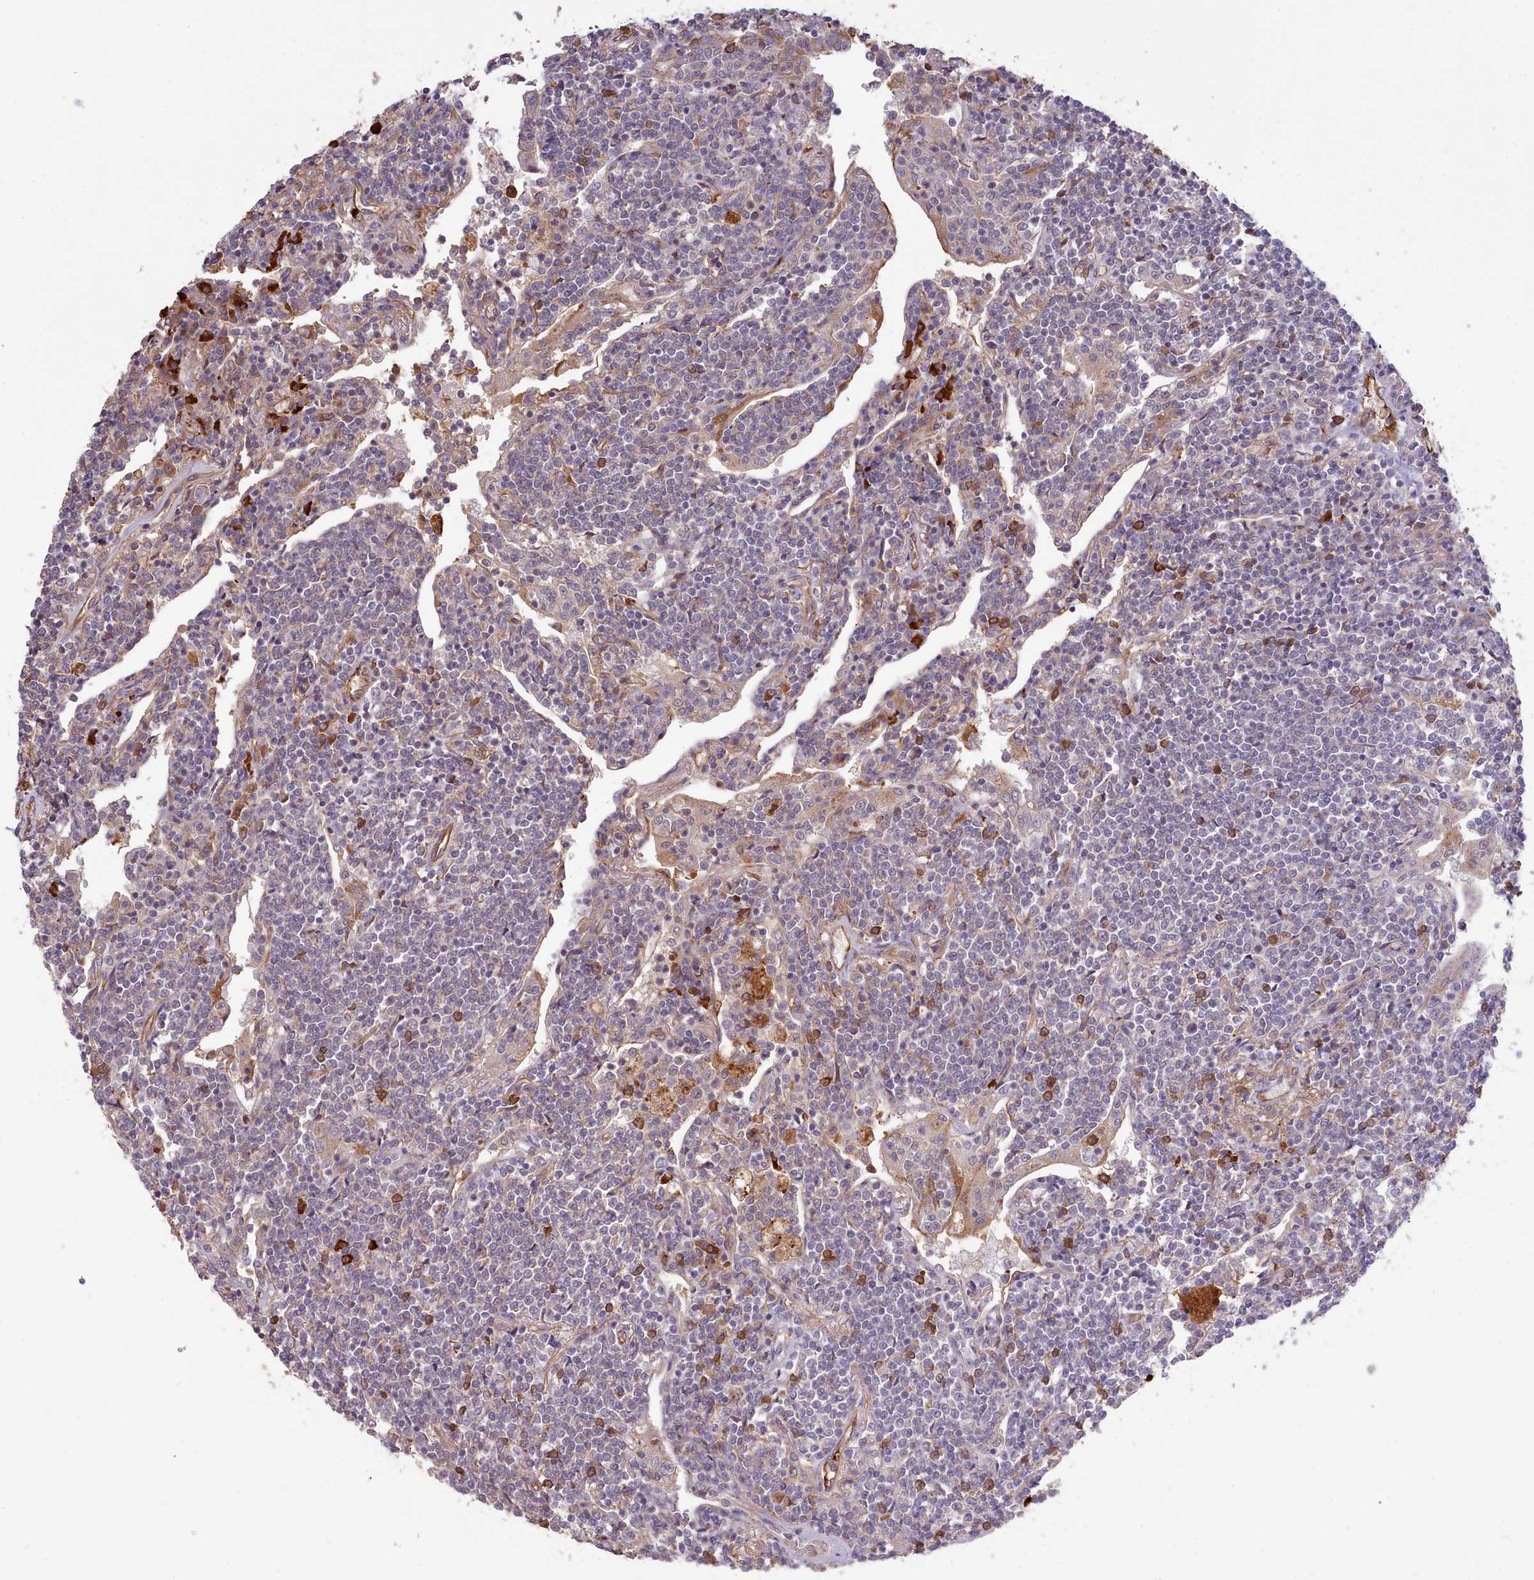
{"staining": {"intensity": "negative", "quantity": "none", "location": "none"}, "tissue": "lymphoma", "cell_type": "Tumor cells", "image_type": "cancer", "snomed": [{"axis": "morphology", "description": "Malignant lymphoma, non-Hodgkin's type, Low grade"}, {"axis": "topography", "description": "Lung"}], "caption": "This is an immunohistochemistry image of malignant lymphoma, non-Hodgkin's type (low-grade). There is no positivity in tumor cells.", "gene": "ZC3H13", "patient": {"sex": "female", "age": 71}}